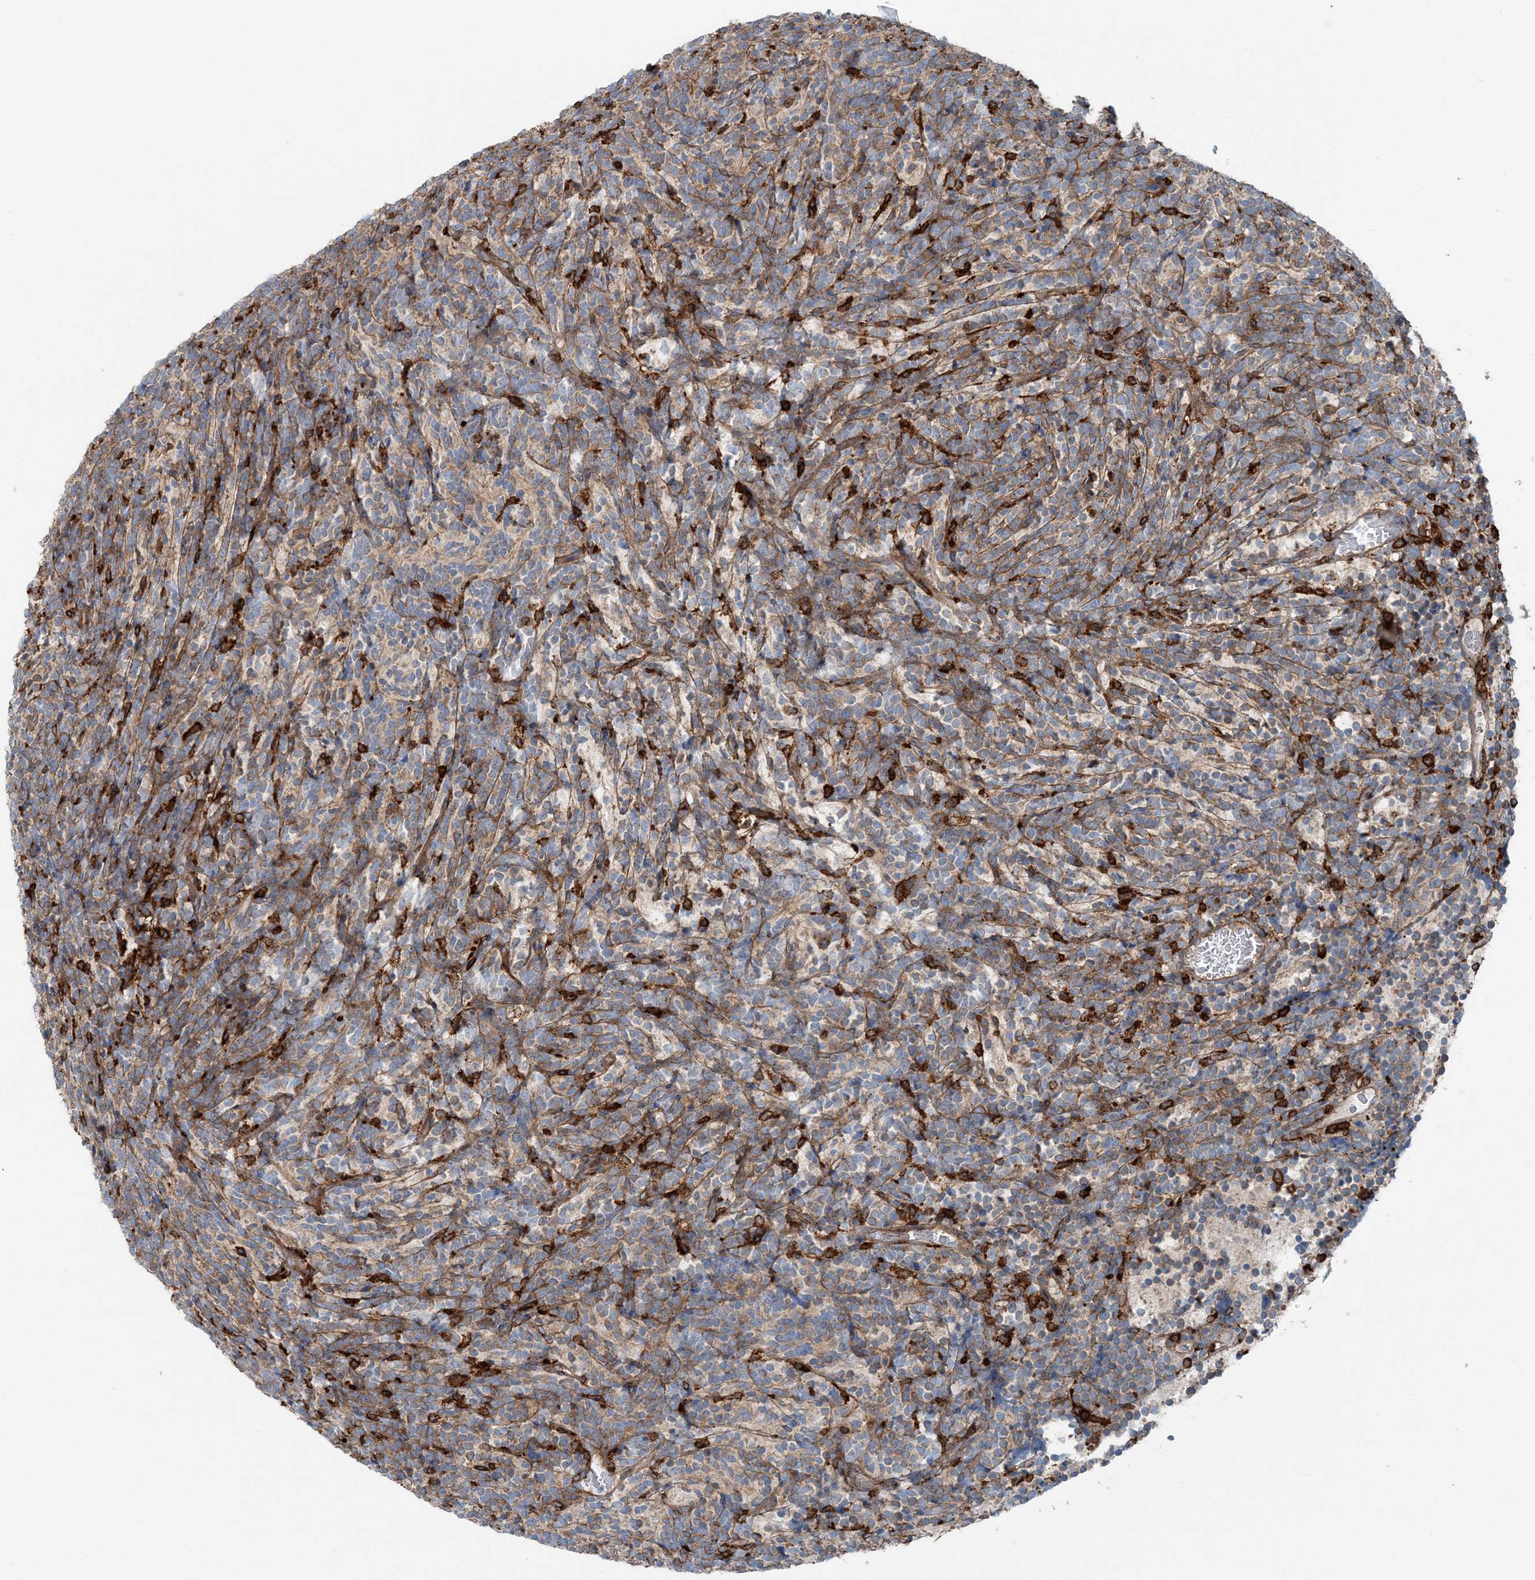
{"staining": {"intensity": "negative", "quantity": "none", "location": "none"}, "tissue": "glioma", "cell_type": "Tumor cells", "image_type": "cancer", "snomed": [{"axis": "morphology", "description": "Glioma, malignant, Low grade"}, {"axis": "topography", "description": "Brain"}], "caption": "Low-grade glioma (malignant) was stained to show a protein in brown. There is no significant staining in tumor cells.", "gene": "SNX2", "patient": {"sex": "female", "age": 1}}